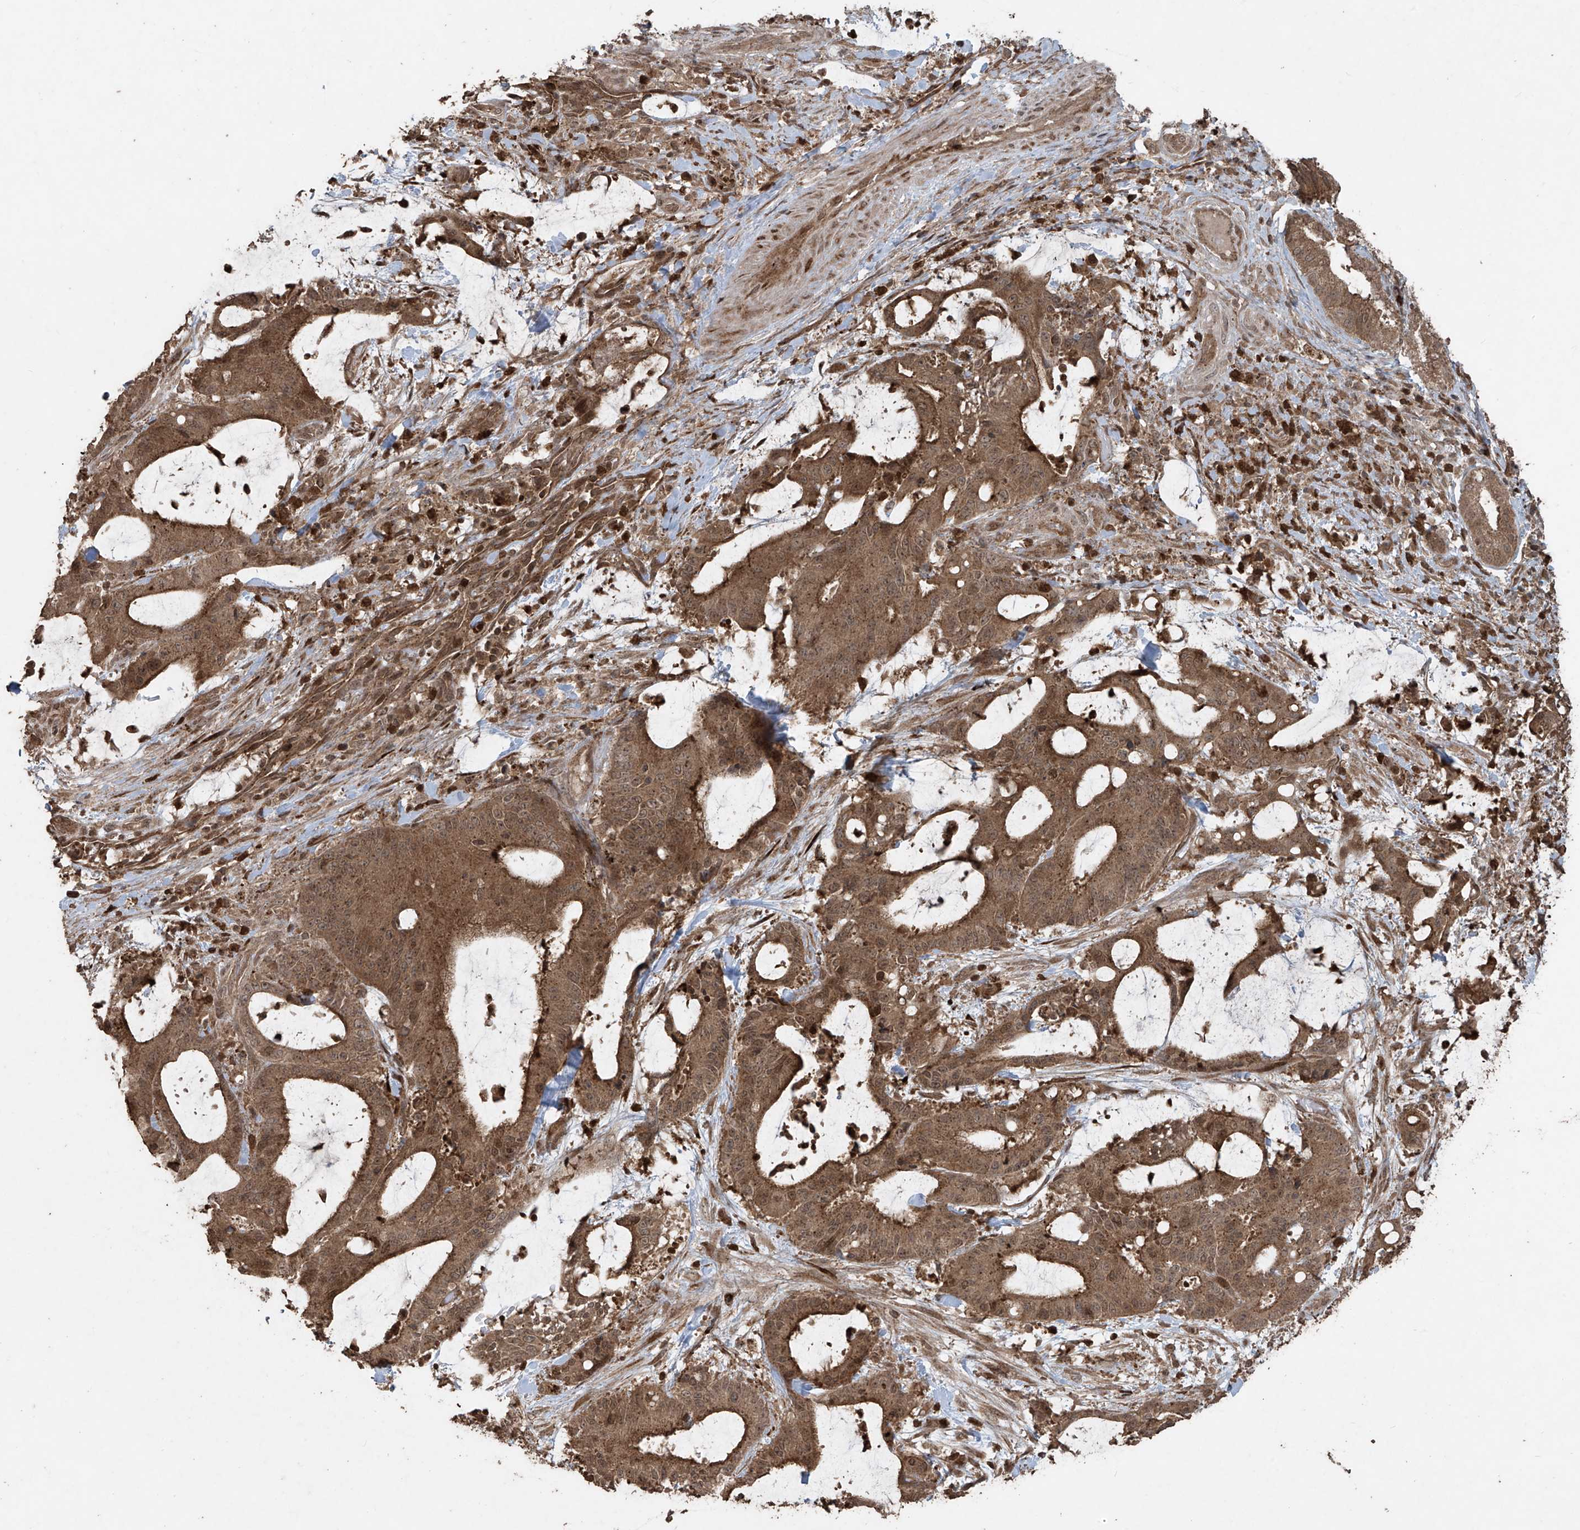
{"staining": {"intensity": "moderate", "quantity": ">75%", "location": "cytoplasmic/membranous"}, "tissue": "liver cancer", "cell_type": "Tumor cells", "image_type": "cancer", "snomed": [{"axis": "morphology", "description": "Normal tissue, NOS"}, {"axis": "morphology", "description": "Cholangiocarcinoma"}, {"axis": "topography", "description": "Liver"}, {"axis": "topography", "description": "Peripheral nerve tissue"}], "caption": "Moderate cytoplasmic/membranous expression for a protein is seen in approximately >75% of tumor cells of liver cholangiocarcinoma using immunohistochemistry.", "gene": "PGPEP1", "patient": {"sex": "female", "age": 73}}